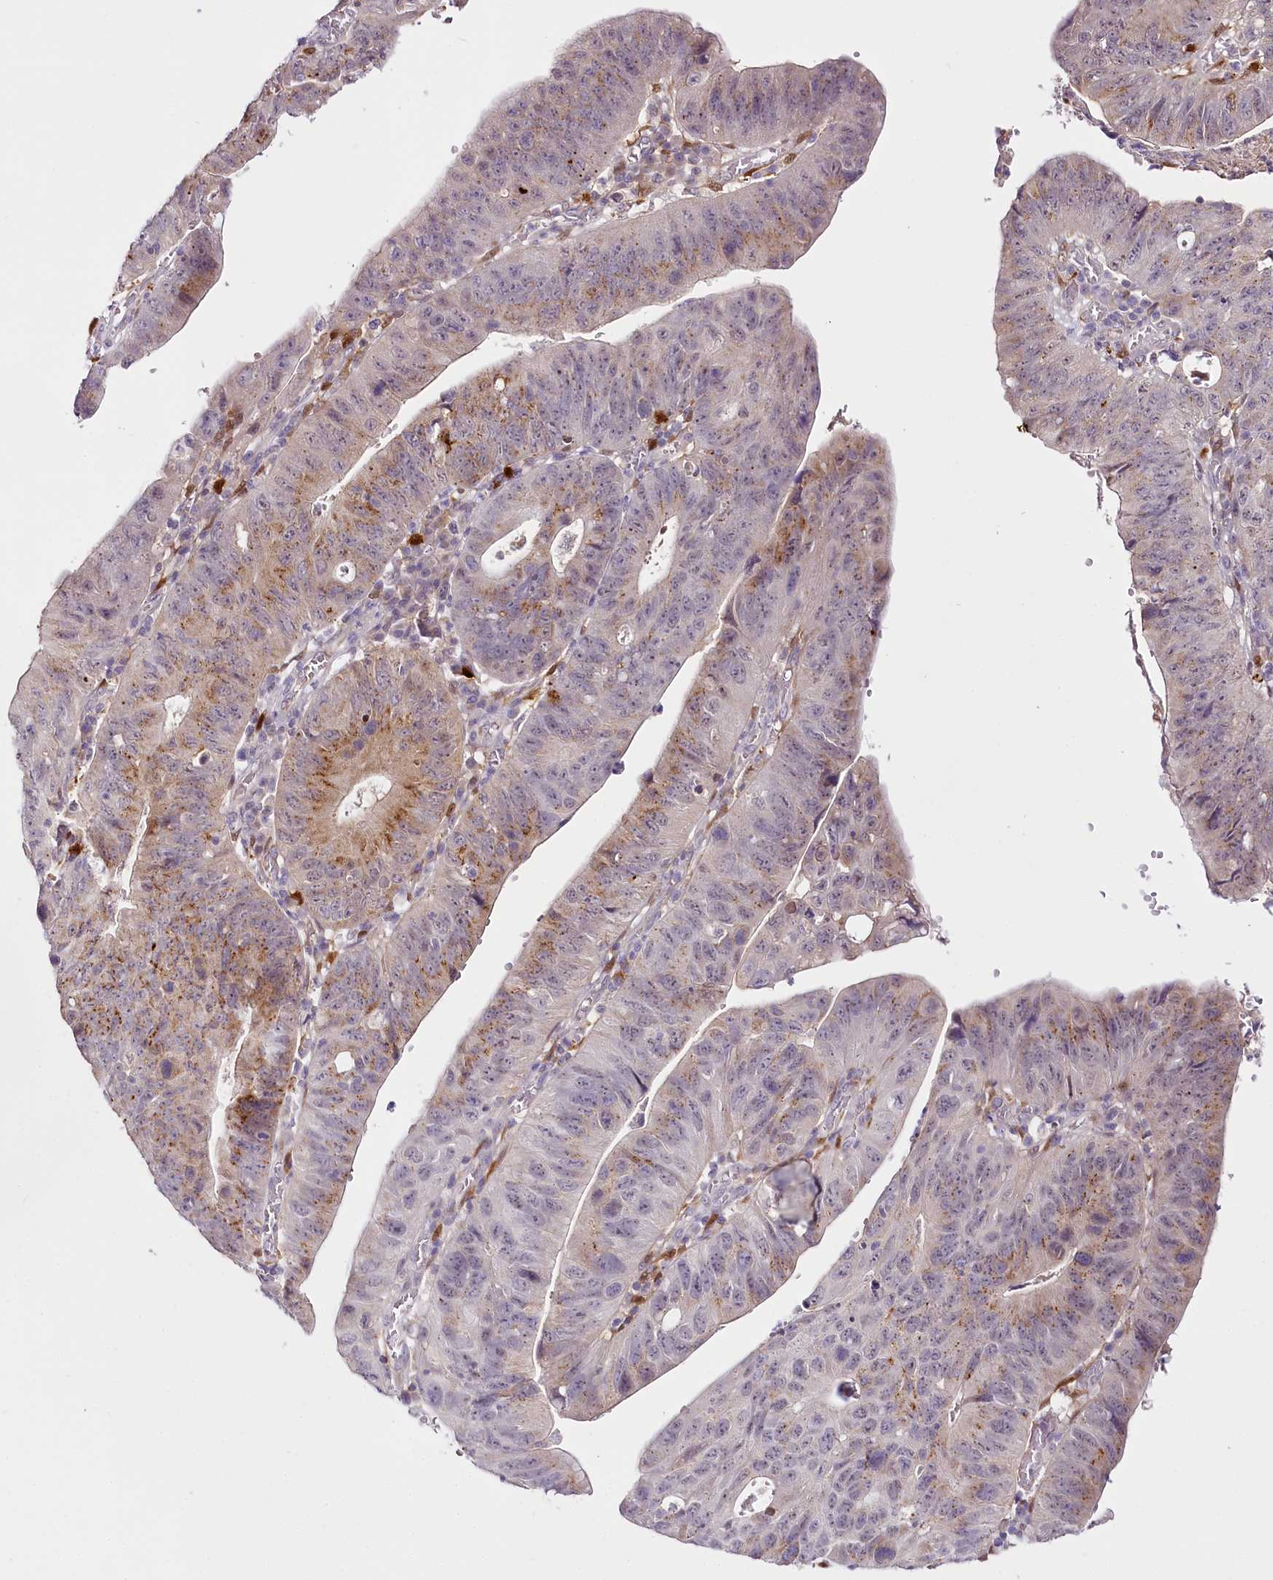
{"staining": {"intensity": "moderate", "quantity": "25%-75%", "location": "cytoplasmic/membranous"}, "tissue": "stomach cancer", "cell_type": "Tumor cells", "image_type": "cancer", "snomed": [{"axis": "morphology", "description": "Adenocarcinoma, NOS"}, {"axis": "topography", "description": "Stomach"}], "caption": "Immunohistochemical staining of stomach cancer (adenocarcinoma) demonstrates medium levels of moderate cytoplasmic/membranous positivity in approximately 25%-75% of tumor cells.", "gene": "VWA5A", "patient": {"sex": "male", "age": 59}}